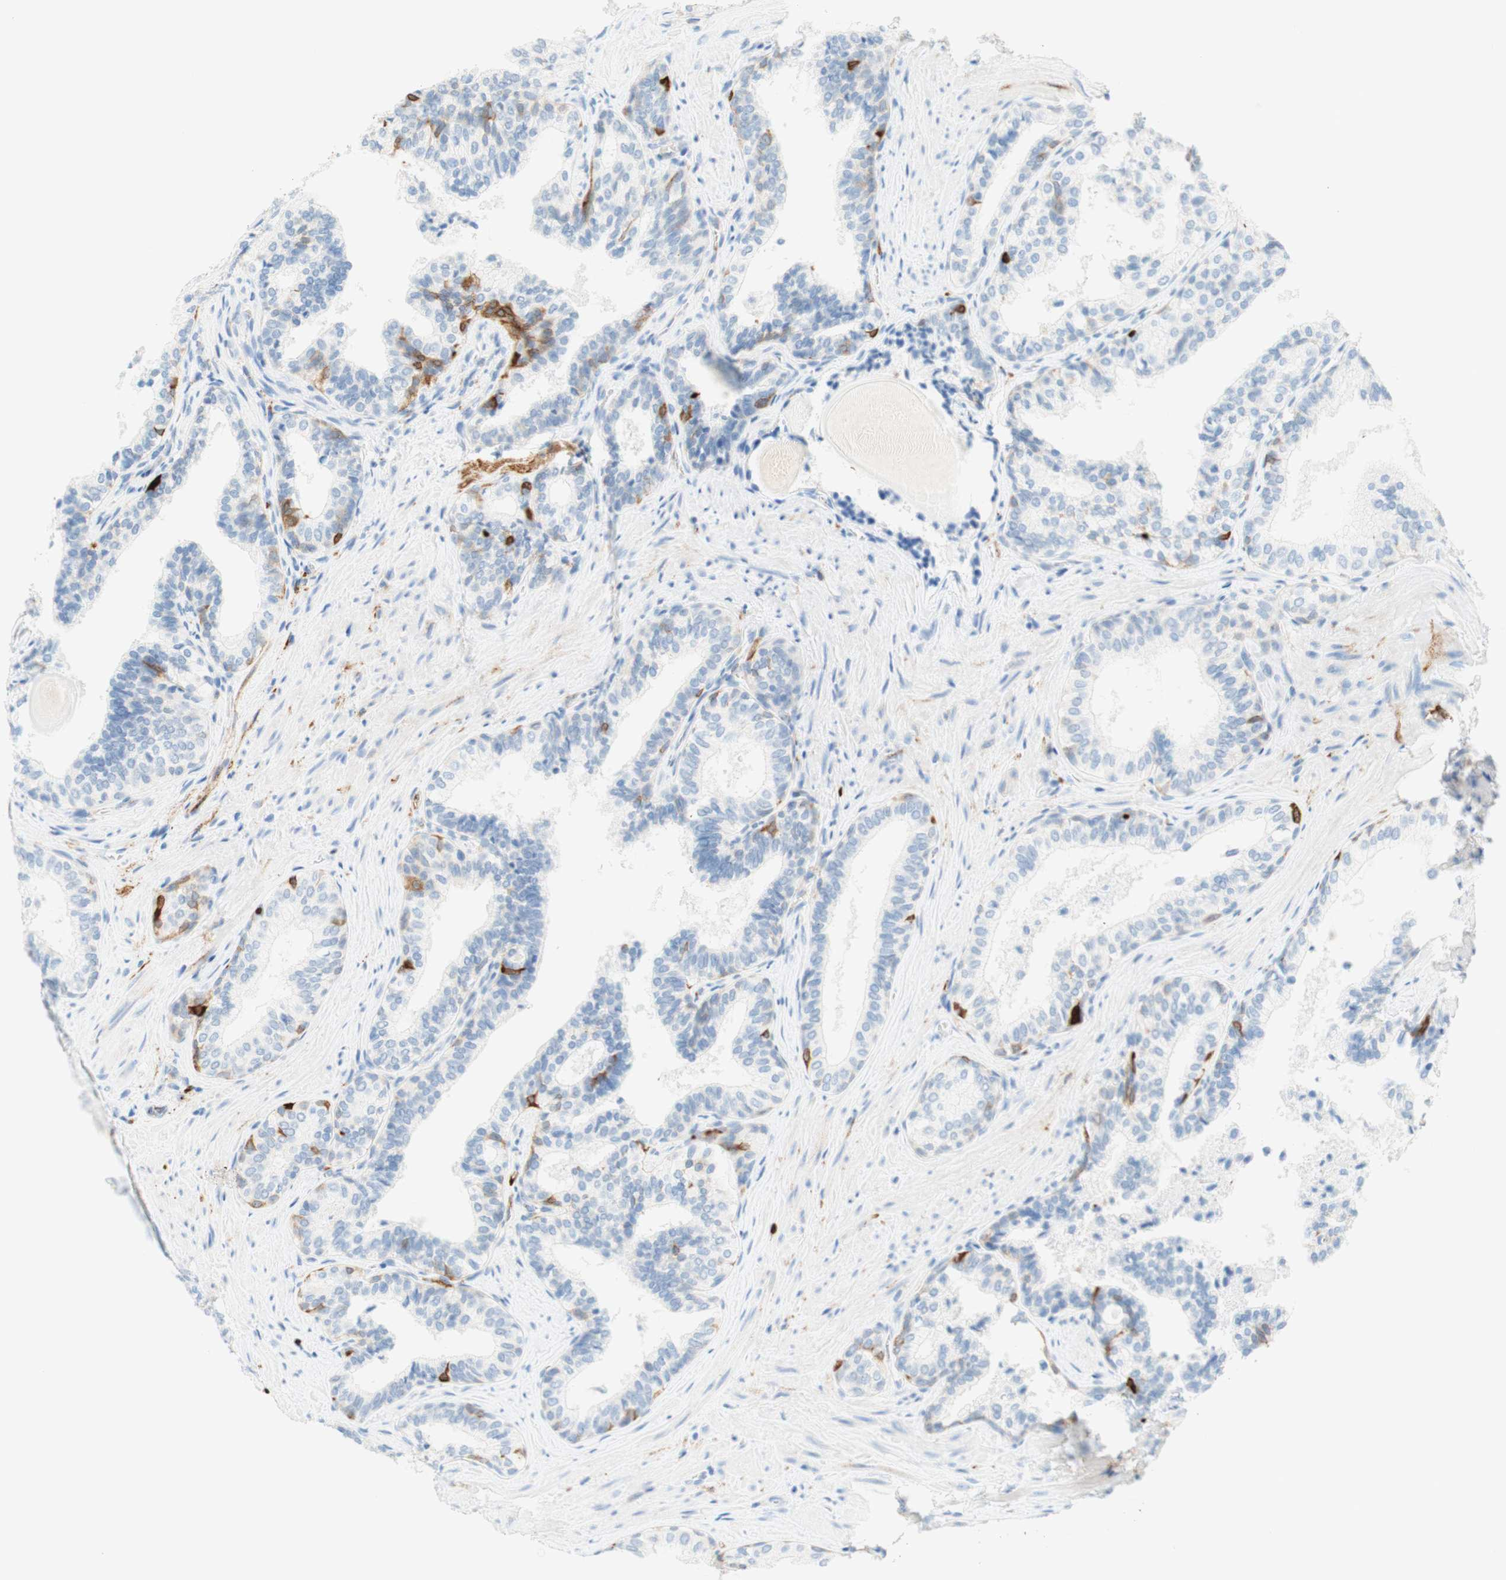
{"staining": {"intensity": "negative", "quantity": "none", "location": "none"}, "tissue": "prostate cancer", "cell_type": "Tumor cells", "image_type": "cancer", "snomed": [{"axis": "morphology", "description": "Adenocarcinoma, Low grade"}, {"axis": "topography", "description": "Prostate"}], "caption": "Histopathology image shows no significant protein positivity in tumor cells of prostate cancer (low-grade adenocarcinoma).", "gene": "STMN1", "patient": {"sex": "male", "age": 60}}